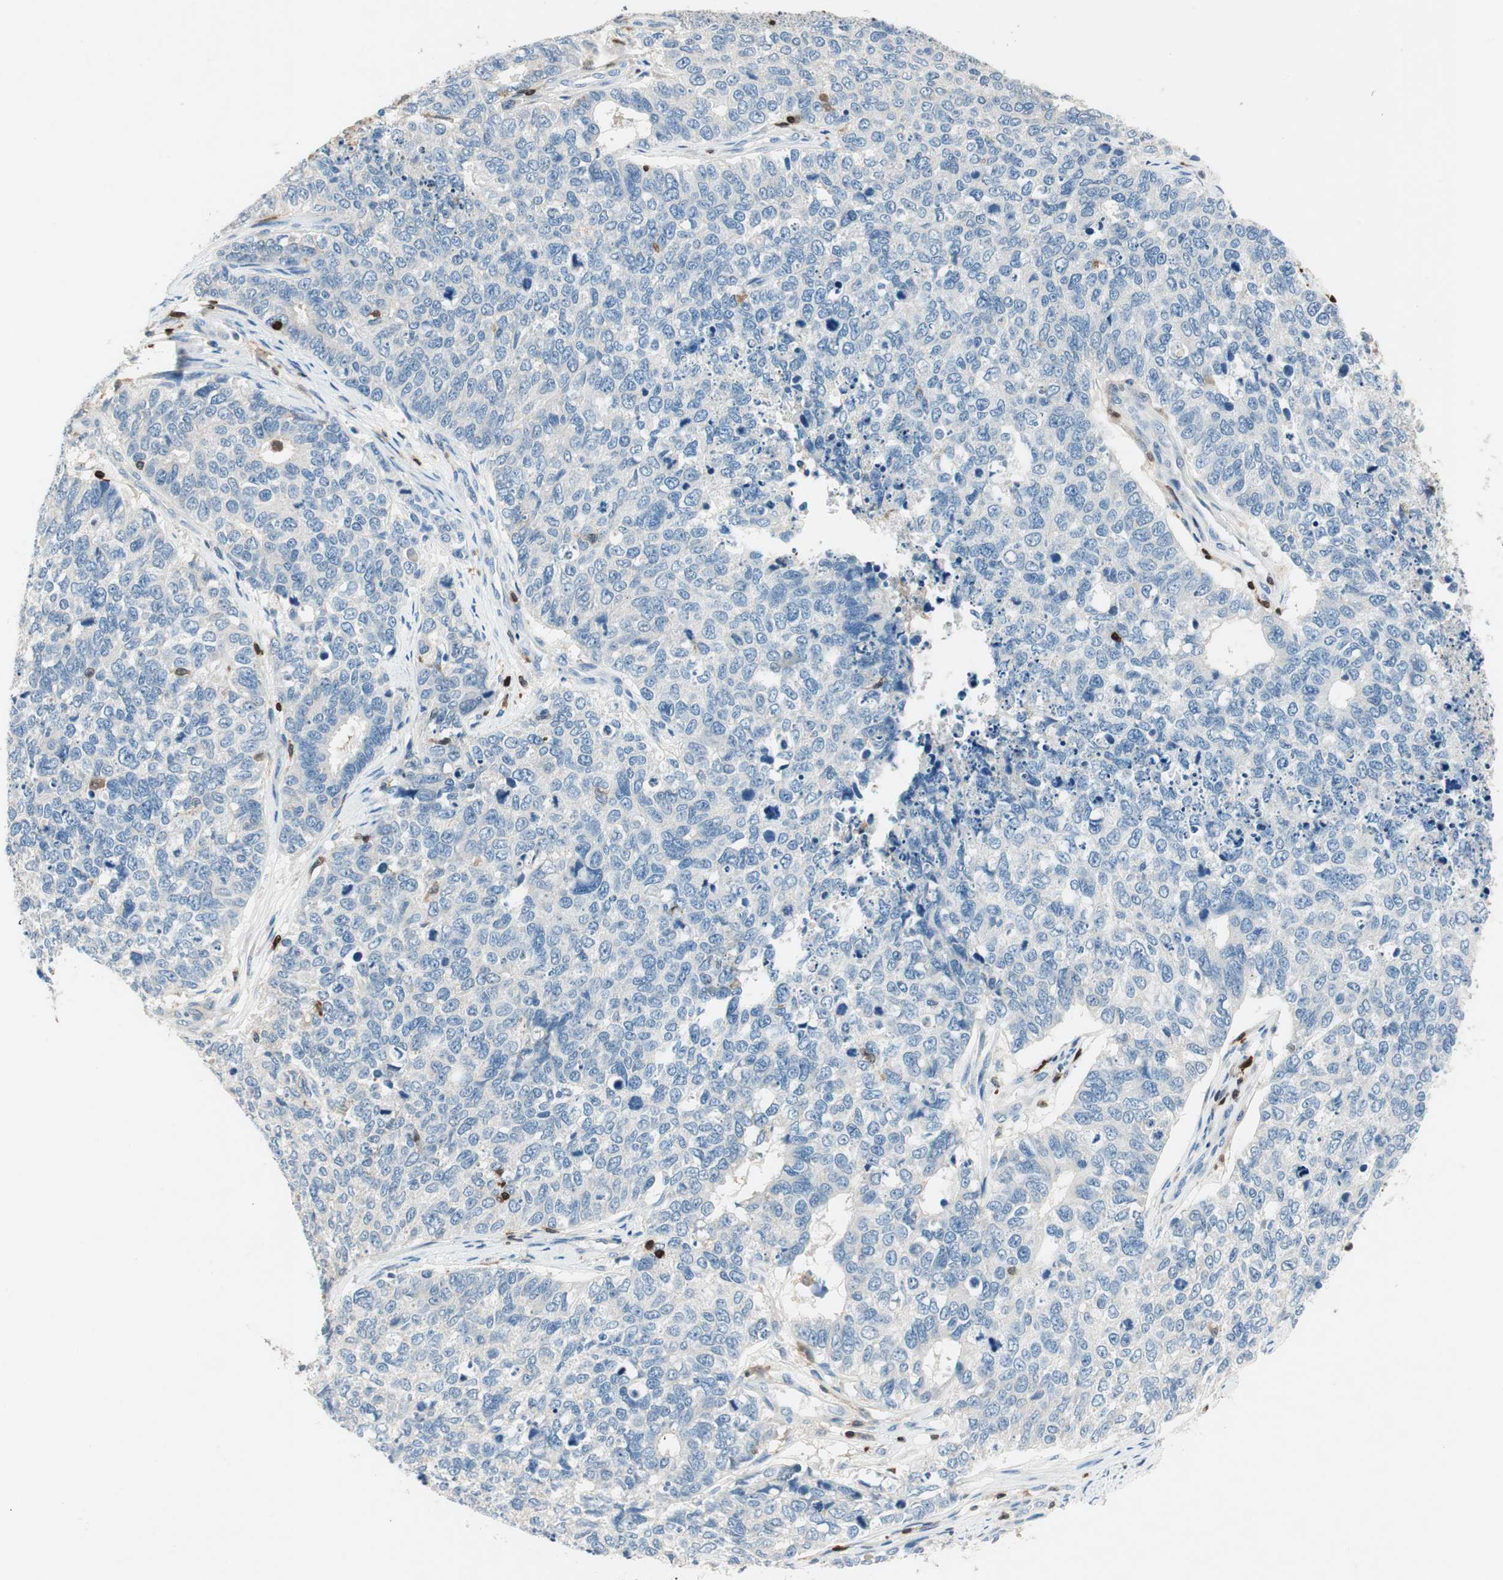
{"staining": {"intensity": "negative", "quantity": "none", "location": "none"}, "tissue": "cervical cancer", "cell_type": "Tumor cells", "image_type": "cancer", "snomed": [{"axis": "morphology", "description": "Squamous cell carcinoma, NOS"}, {"axis": "topography", "description": "Cervix"}], "caption": "This photomicrograph is of squamous cell carcinoma (cervical) stained with immunohistochemistry (IHC) to label a protein in brown with the nuclei are counter-stained blue. There is no staining in tumor cells. The staining is performed using DAB brown chromogen with nuclei counter-stained in using hematoxylin.", "gene": "COTL1", "patient": {"sex": "female", "age": 63}}